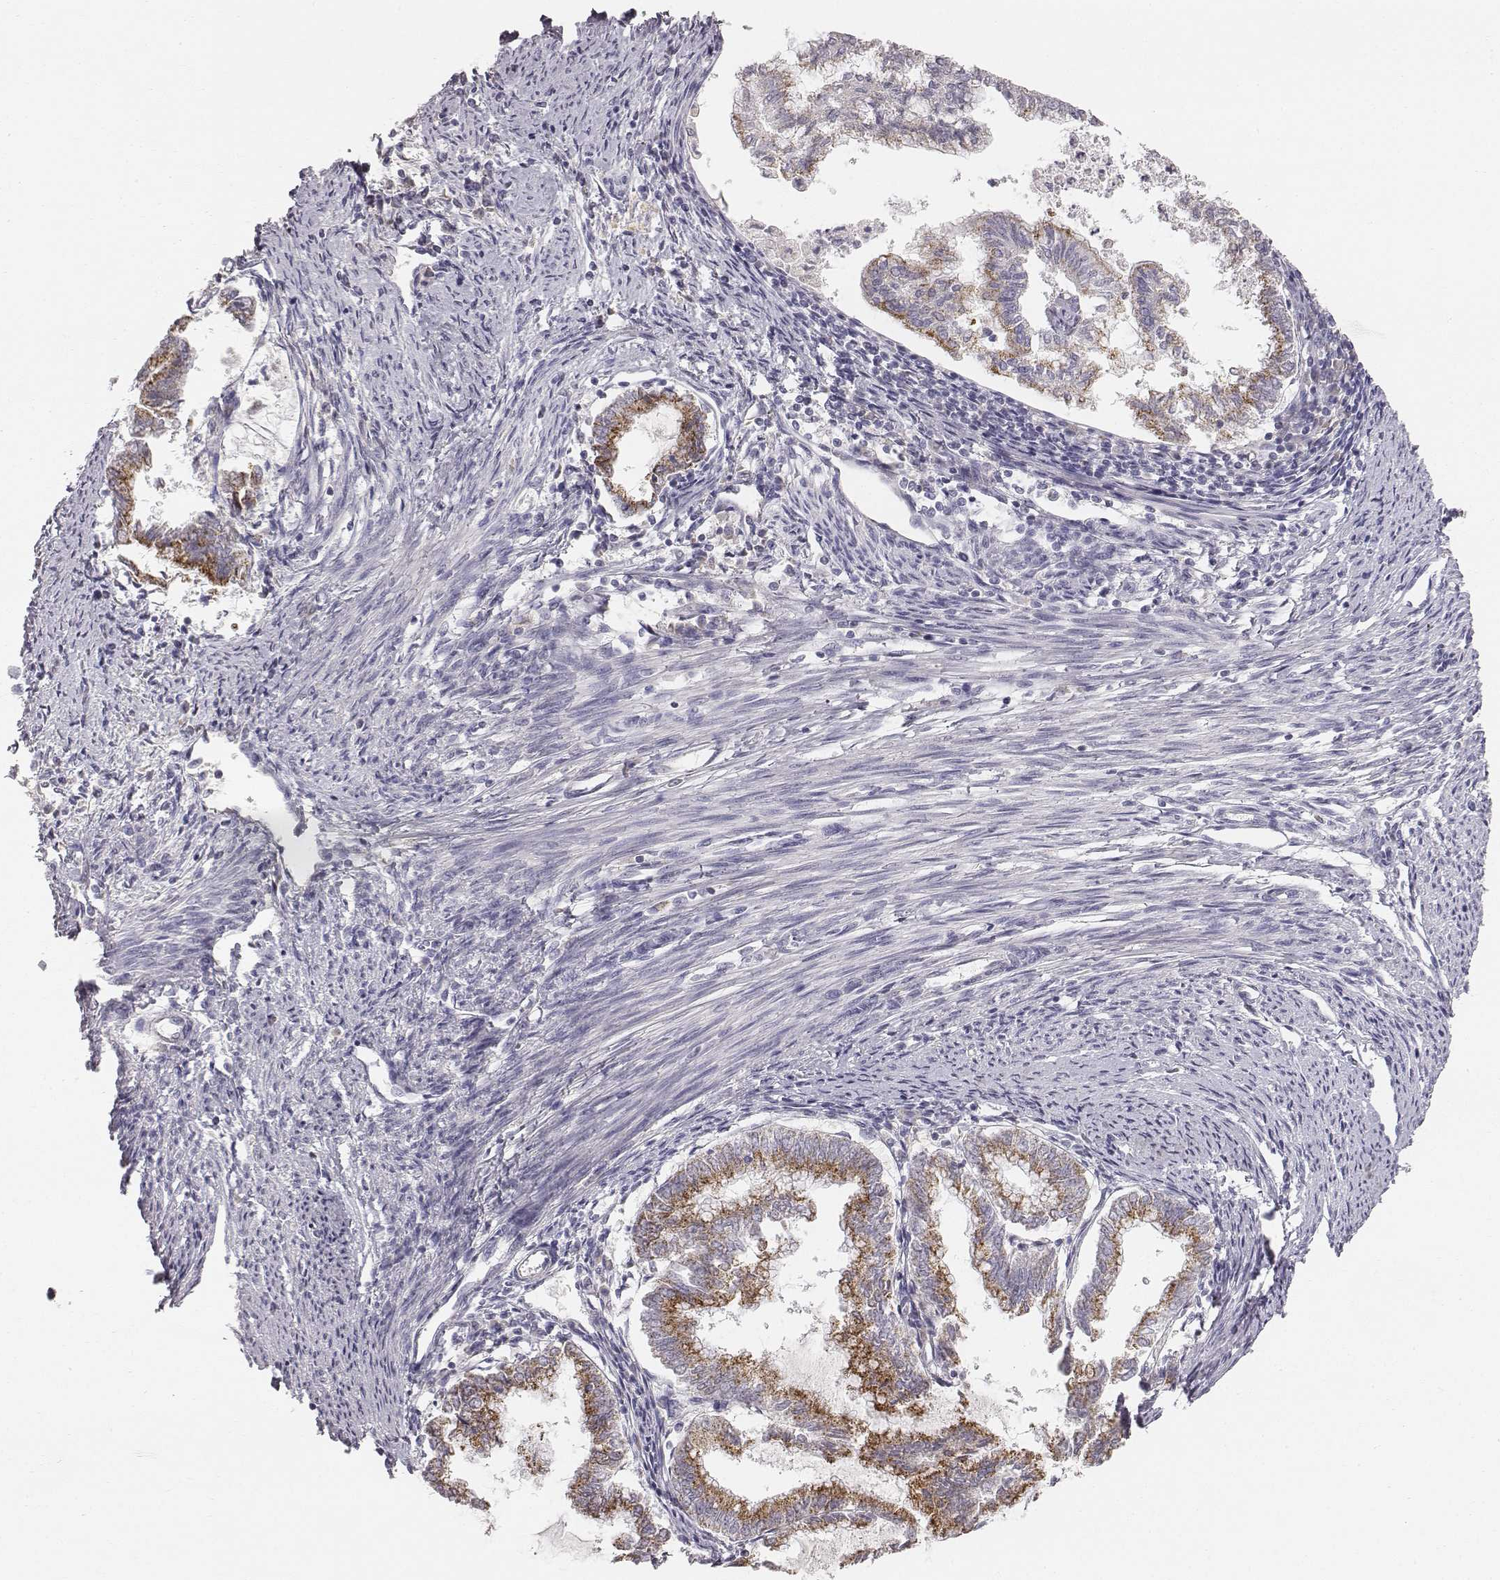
{"staining": {"intensity": "moderate", "quantity": ">75%", "location": "cytoplasmic/membranous"}, "tissue": "endometrial cancer", "cell_type": "Tumor cells", "image_type": "cancer", "snomed": [{"axis": "morphology", "description": "Adenocarcinoma, NOS"}, {"axis": "topography", "description": "Endometrium"}], "caption": "This photomicrograph shows endometrial cancer (adenocarcinoma) stained with immunohistochemistry (IHC) to label a protein in brown. The cytoplasmic/membranous of tumor cells show moderate positivity for the protein. Nuclei are counter-stained blue.", "gene": "ABCD3", "patient": {"sex": "female", "age": 79}}